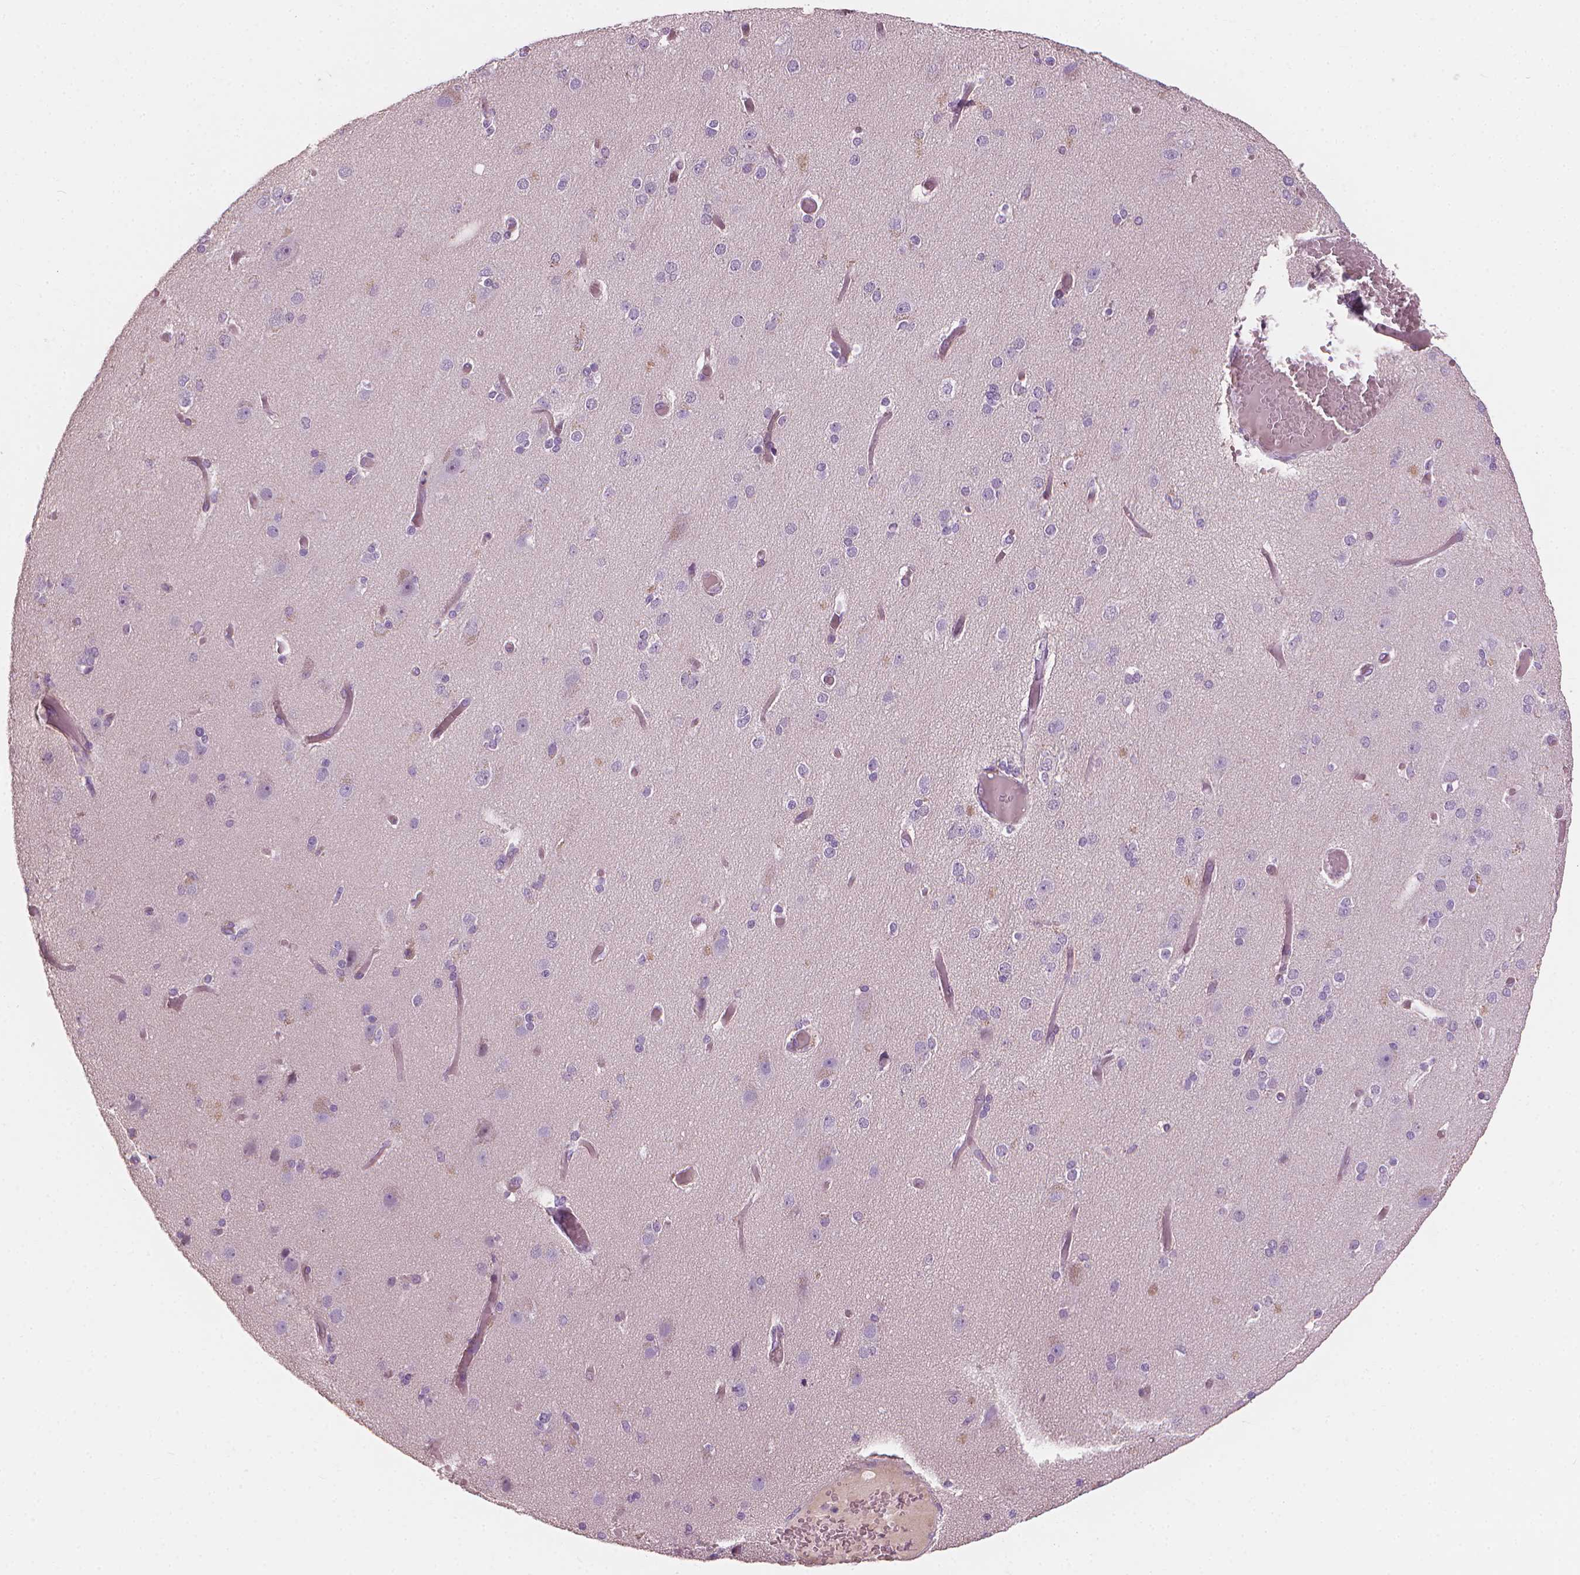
{"staining": {"intensity": "negative", "quantity": "none", "location": "none"}, "tissue": "cerebral cortex", "cell_type": "Endothelial cells", "image_type": "normal", "snomed": [{"axis": "morphology", "description": "Normal tissue, NOS"}, {"axis": "morphology", "description": "Glioma, malignant, High grade"}, {"axis": "topography", "description": "Cerebral cortex"}], "caption": "The immunohistochemistry (IHC) image has no significant positivity in endothelial cells of cerebral cortex. The staining is performed using DAB brown chromogen with nuclei counter-stained in using hematoxylin.", "gene": "SAXO2", "patient": {"sex": "male", "age": 71}}